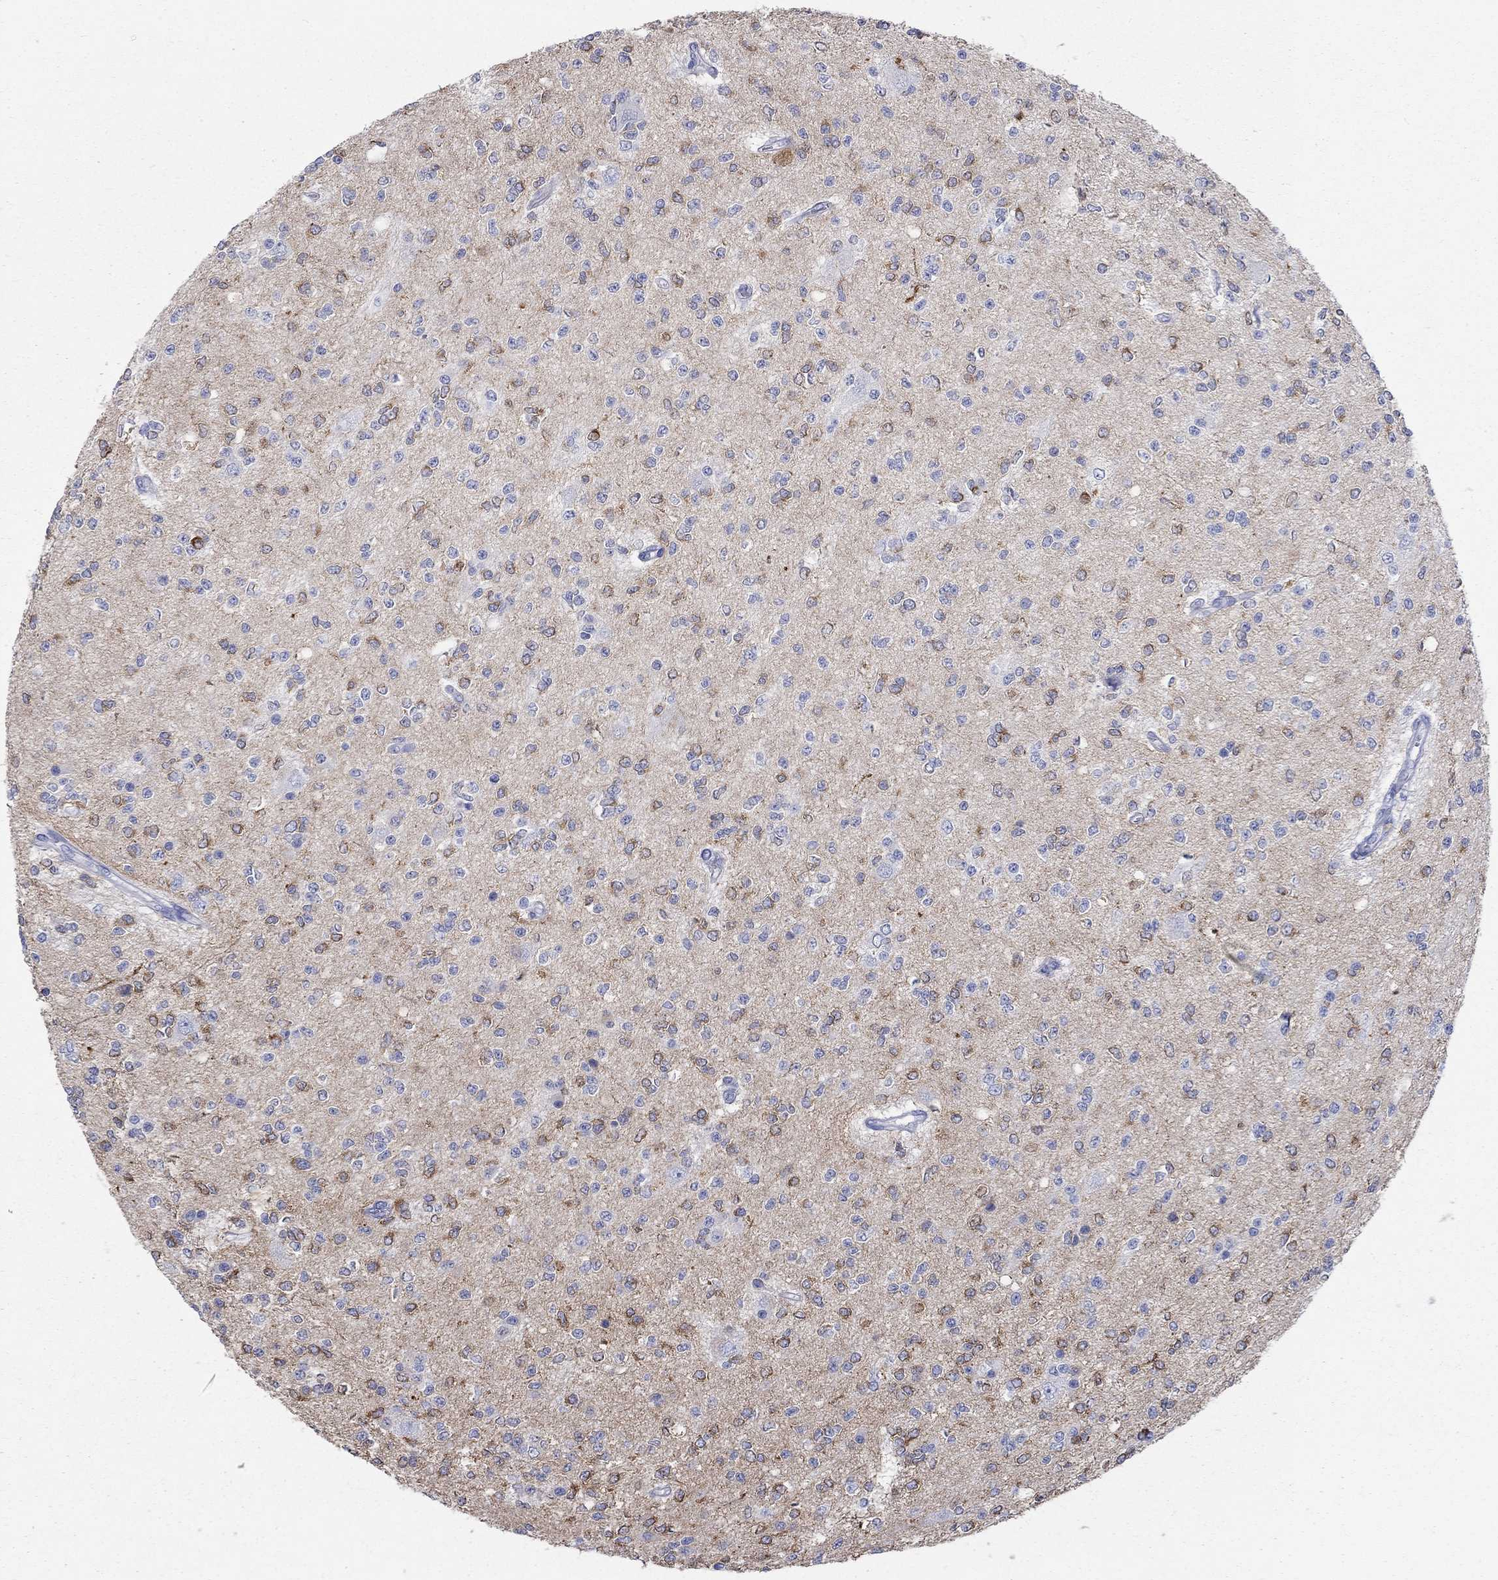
{"staining": {"intensity": "strong", "quantity": "<25%", "location": "cytoplasmic/membranous"}, "tissue": "glioma", "cell_type": "Tumor cells", "image_type": "cancer", "snomed": [{"axis": "morphology", "description": "Glioma, malignant, Low grade"}, {"axis": "topography", "description": "Brain"}], "caption": "Immunohistochemistry (IHC) of glioma demonstrates medium levels of strong cytoplasmic/membranous positivity in approximately <25% of tumor cells.", "gene": "SPATA9", "patient": {"sex": "male", "age": 67}}